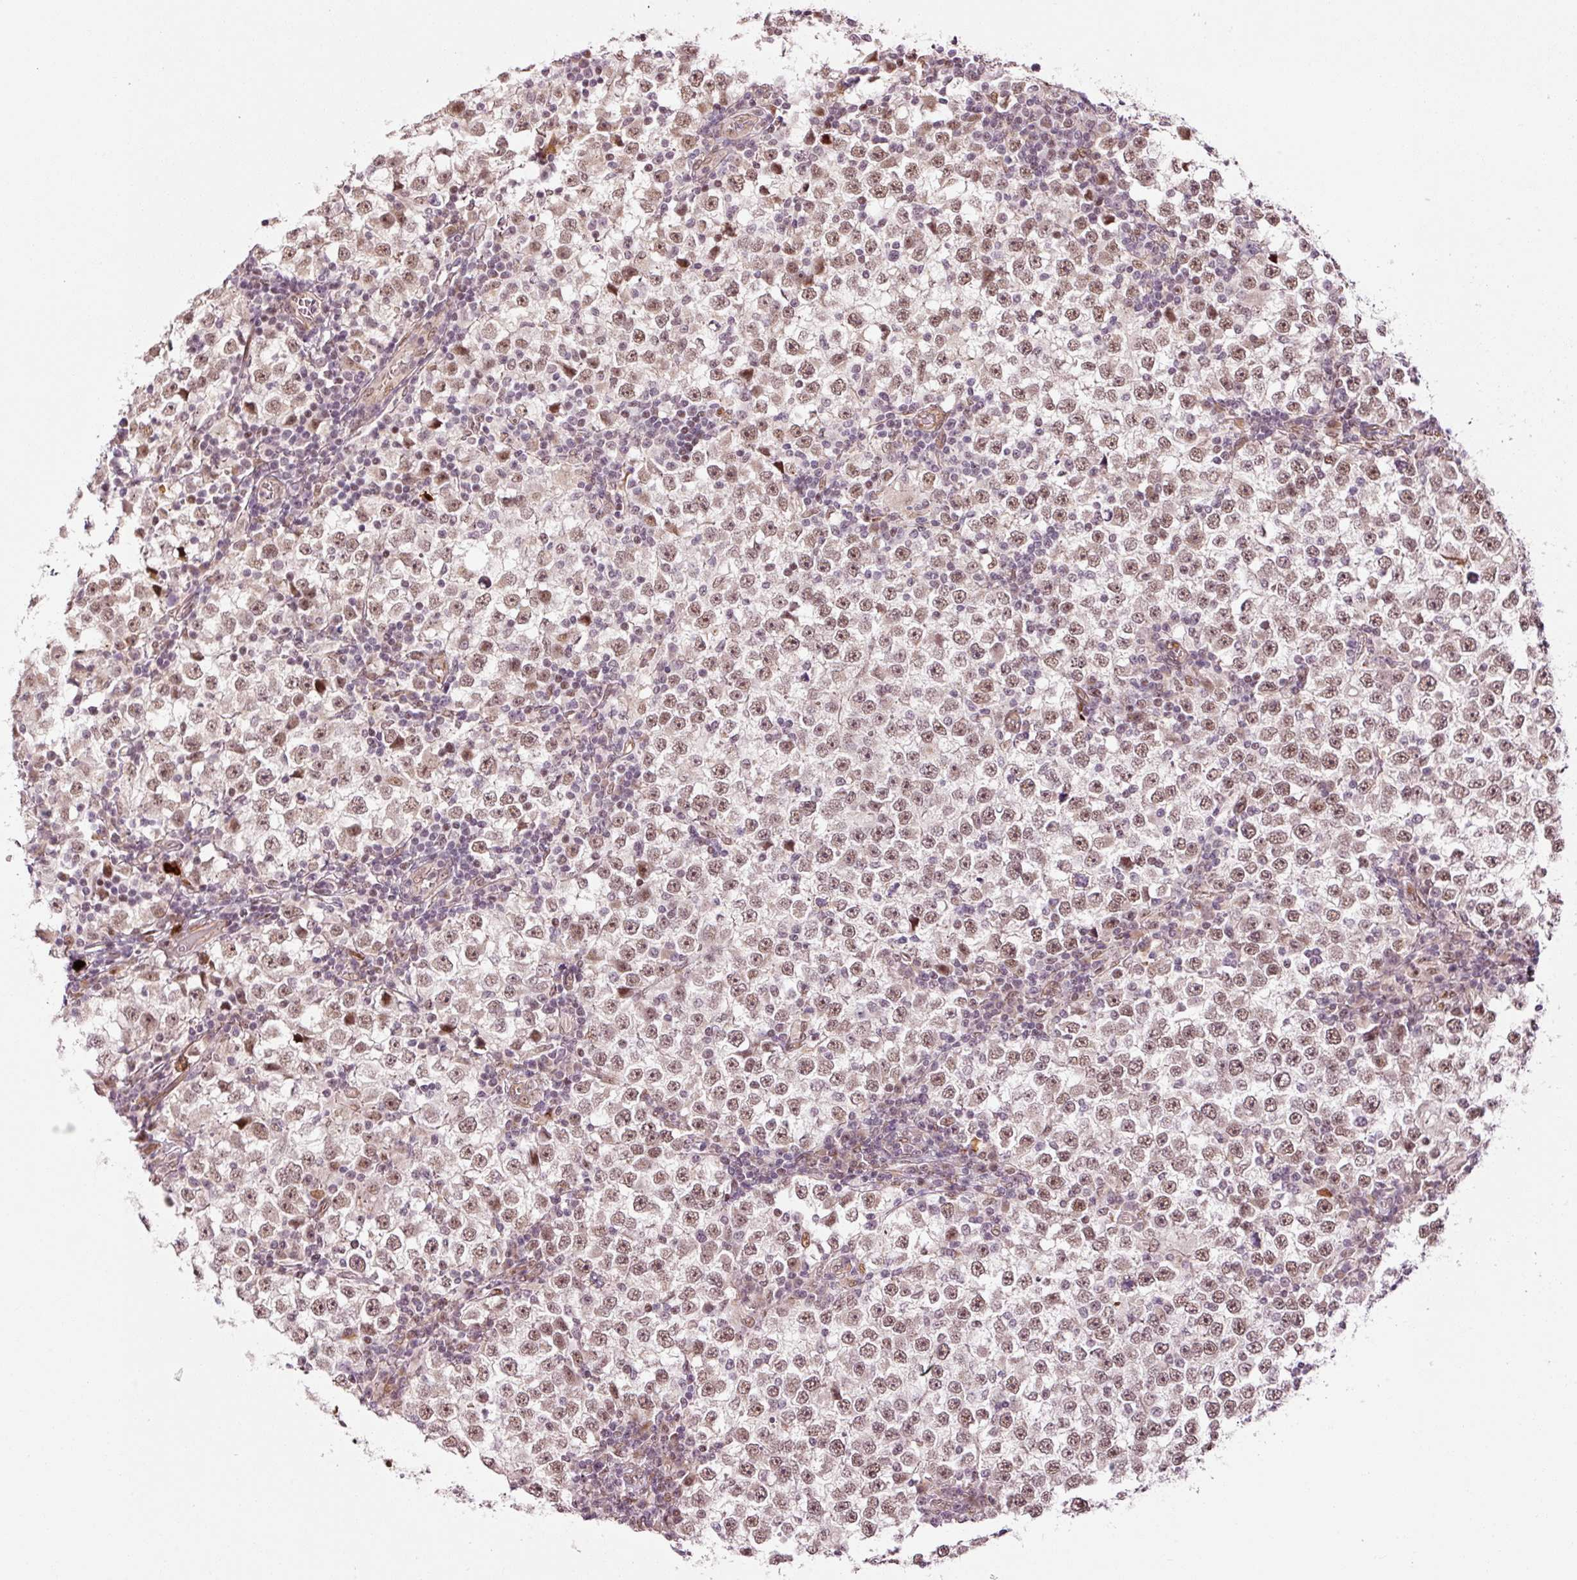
{"staining": {"intensity": "moderate", "quantity": ">75%", "location": "nuclear"}, "tissue": "testis cancer", "cell_type": "Tumor cells", "image_type": "cancer", "snomed": [{"axis": "morphology", "description": "Seminoma, NOS"}, {"axis": "topography", "description": "Testis"}], "caption": "Tumor cells show medium levels of moderate nuclear expression in about >75% of cells in seminoma (testis).", "gene": "ANKRD20A1", "patient": {"sex": "male", "age": 65}}